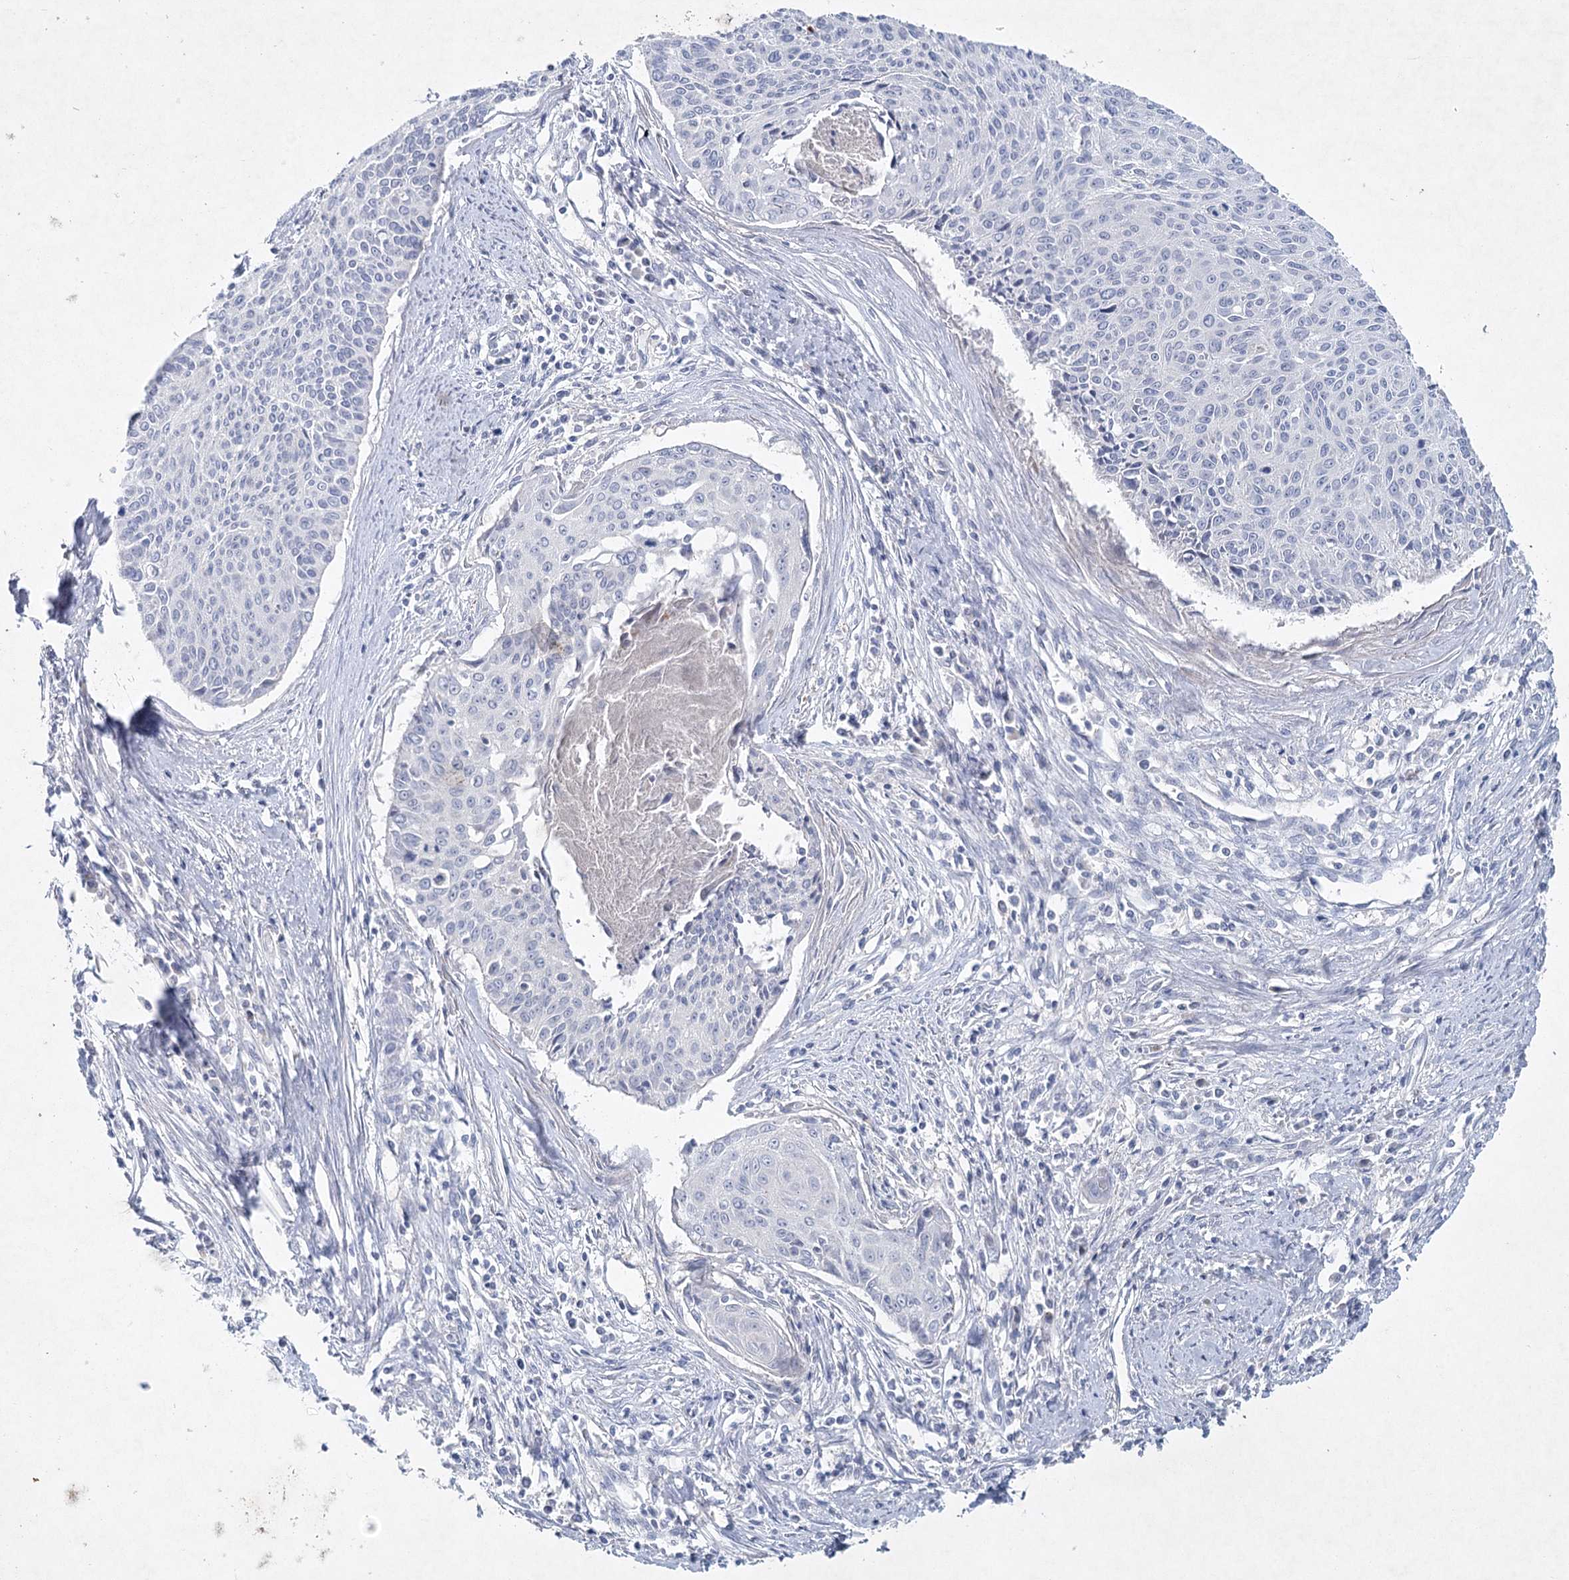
{"staining": {"intensity": "negative", "quantity": "none", "location": "none"}, "tissue": "cervical cancer", "cell_type": "Tumor cells", "image_type": "cancer", "snomed": [{"axis": "morphology", "description": "Squamous cell carcinoma, NOS"}, {"axis": "topography", "description": "Cervix"}], "caption": "This is an immunohistochemistry micrograph of human cervical cancer. There is no staining in tumor cells.", "gene": "MAP3K13", "patient": {"sex": "female", "age": 55}}